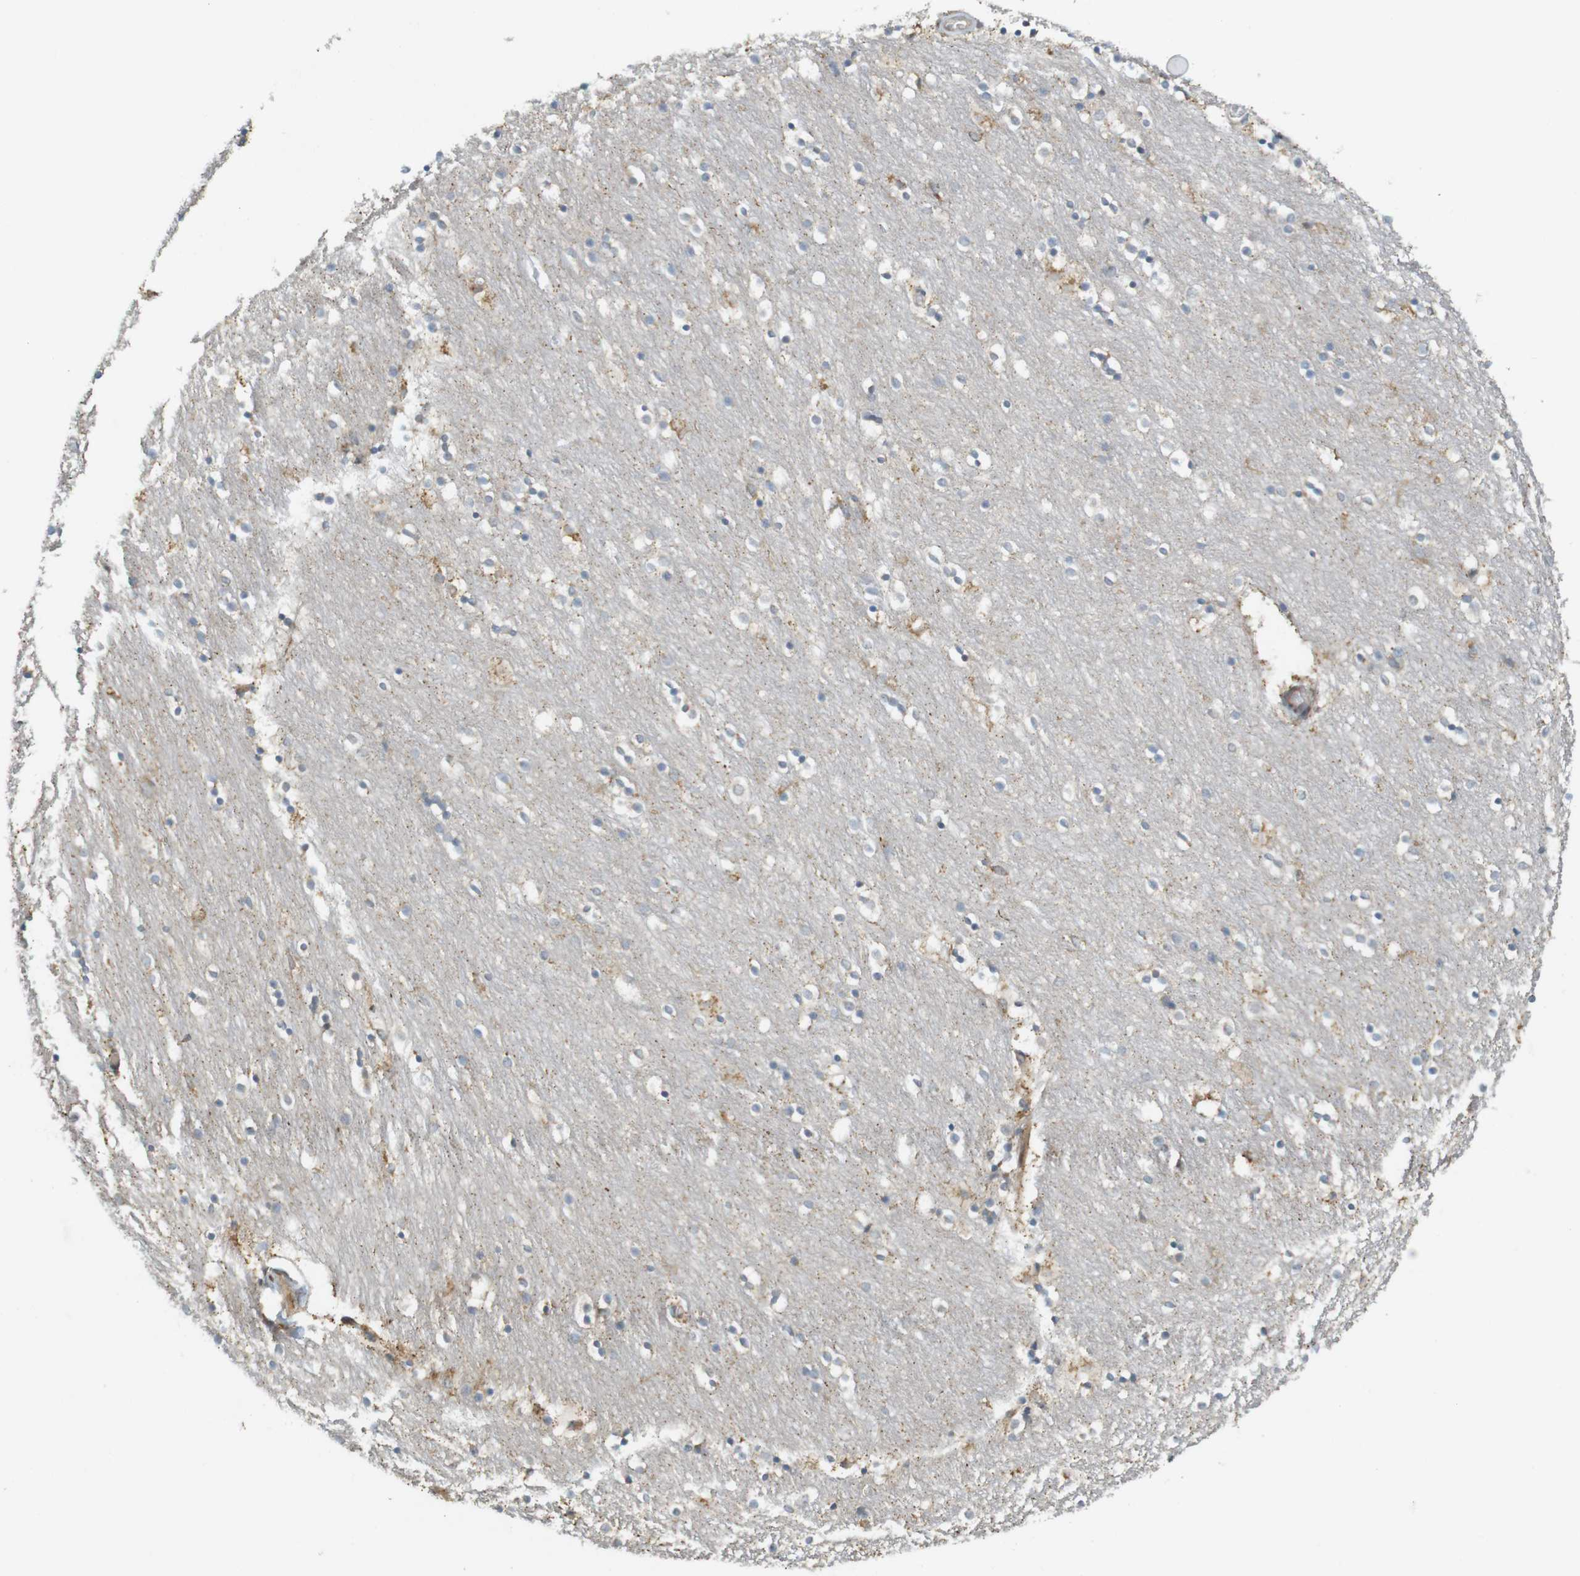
{"staining": {"intensity": "moderate", "quantity": "<25%", "location": "cytoplasmic/membranous"}, "tissue": "caudate", "cell_type": "Glial cells", "image_type": "normal", "snomed": [{"axis": "morphology", "description": "Normal tissue, NOS"}, {"axis": "topography", "description": "Lateral ventricle wall"}], "caption": "Immunohistochemical staining of normal caudate demonstrates moderate cytoplasmic/membranous protein expression in about <25% of glial cells. (DAB (3,3'-diaminobenzidine) = brown stain, brightfield microscopy at high magnification).", "gene": "CLRN3", "patient": {"sex": "female", "age": 54}}